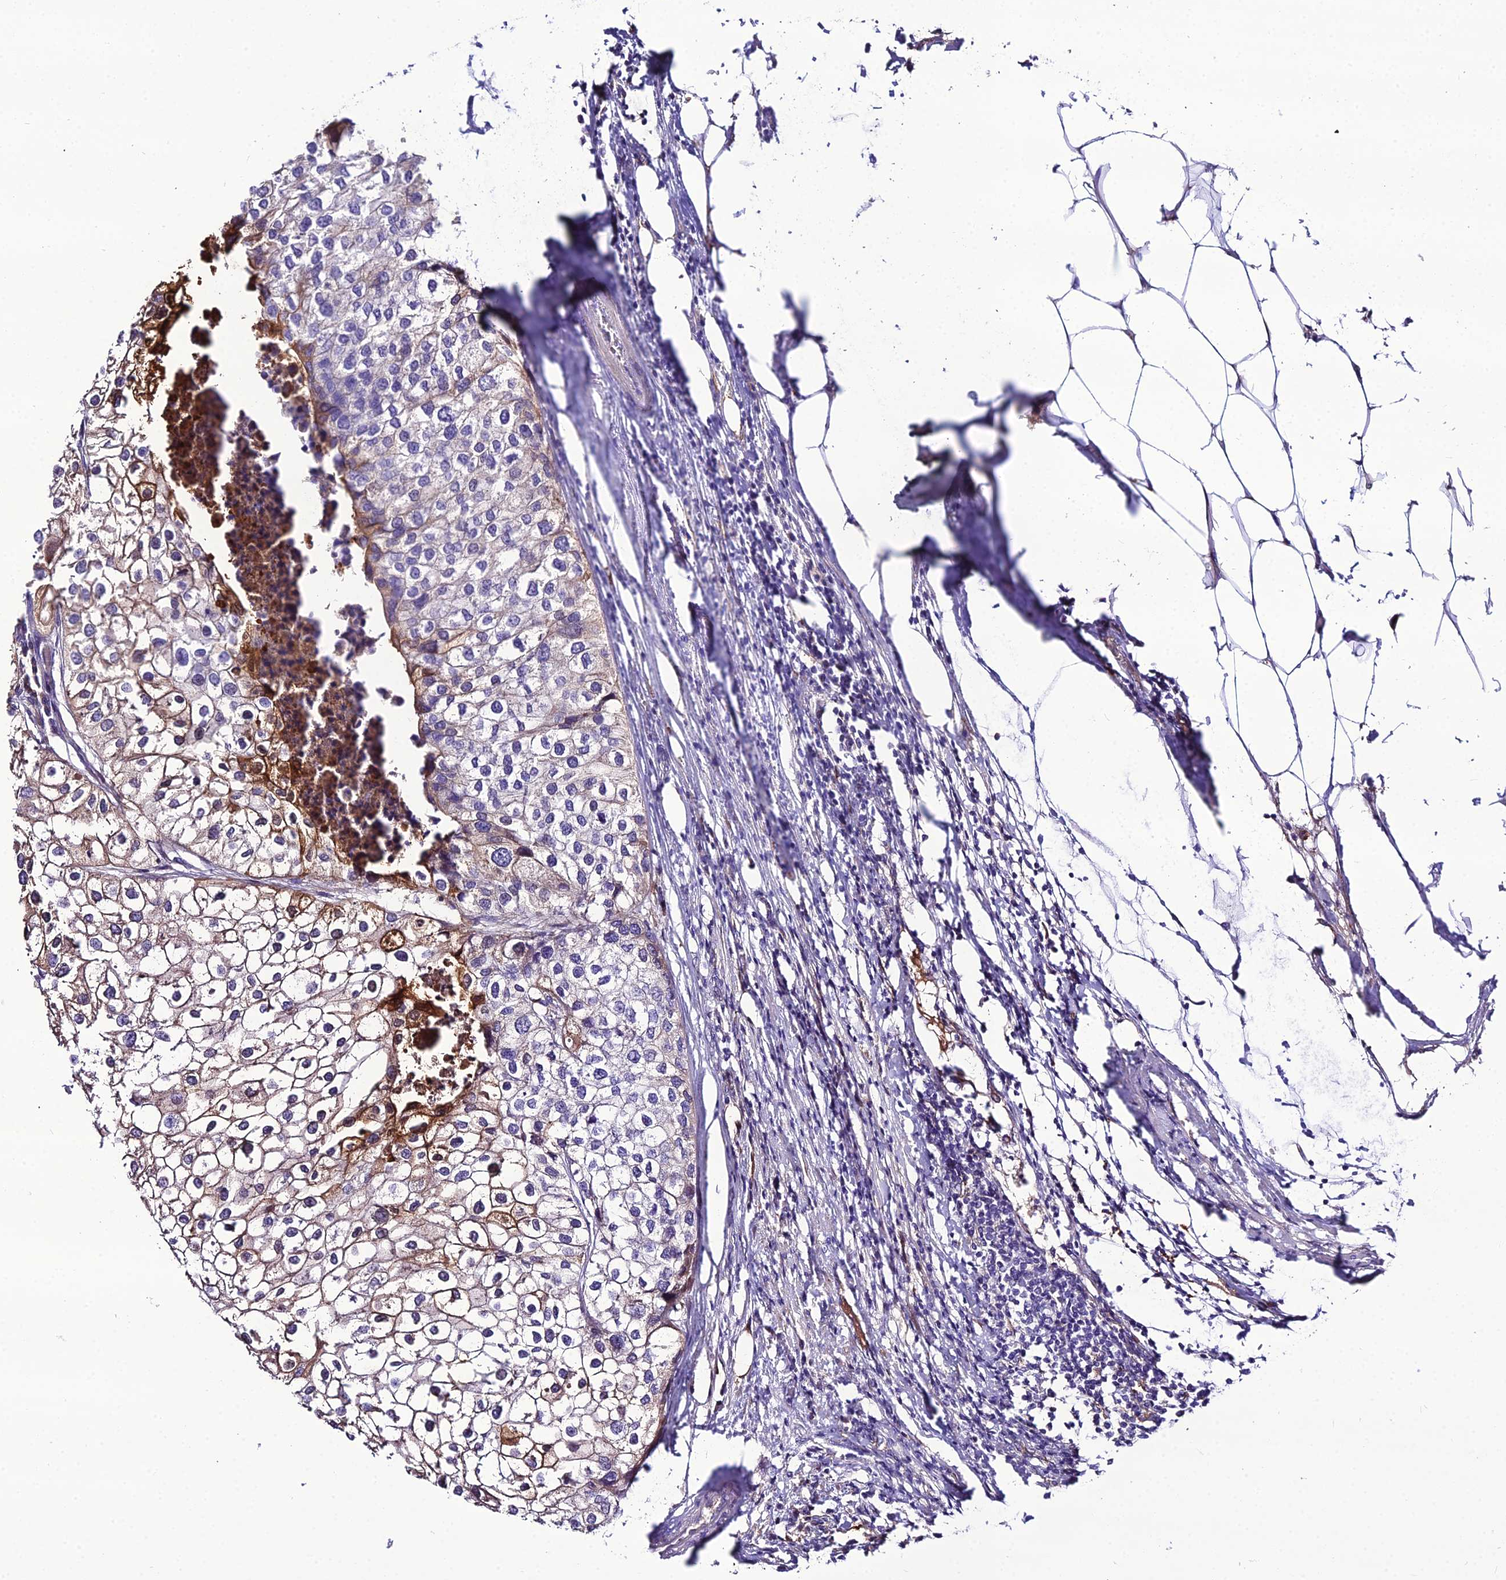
{"staining": {"intensity": "moderate", "quantity": "25%-75%", "location": "cytoplasmic/membranous"}, "tissue": "urothelial cancer", "cell_type": "Tumor cells", "image_type": "cancer", "snomed": [{"axis": "morphology", "description": "Urothelial carcinoma, High grade"}, {"axis": "topography", "description": "Urinary bladder"}], "caption": "About 25%-75% of tumor cells in high-grade urothelial carcinoma show moderate cytoplasmic/membranous protein staining as visualized by brown immunohistochemical staining.", "gene": "MB21D2", "patient": {"sex": "male", "age": 64}}